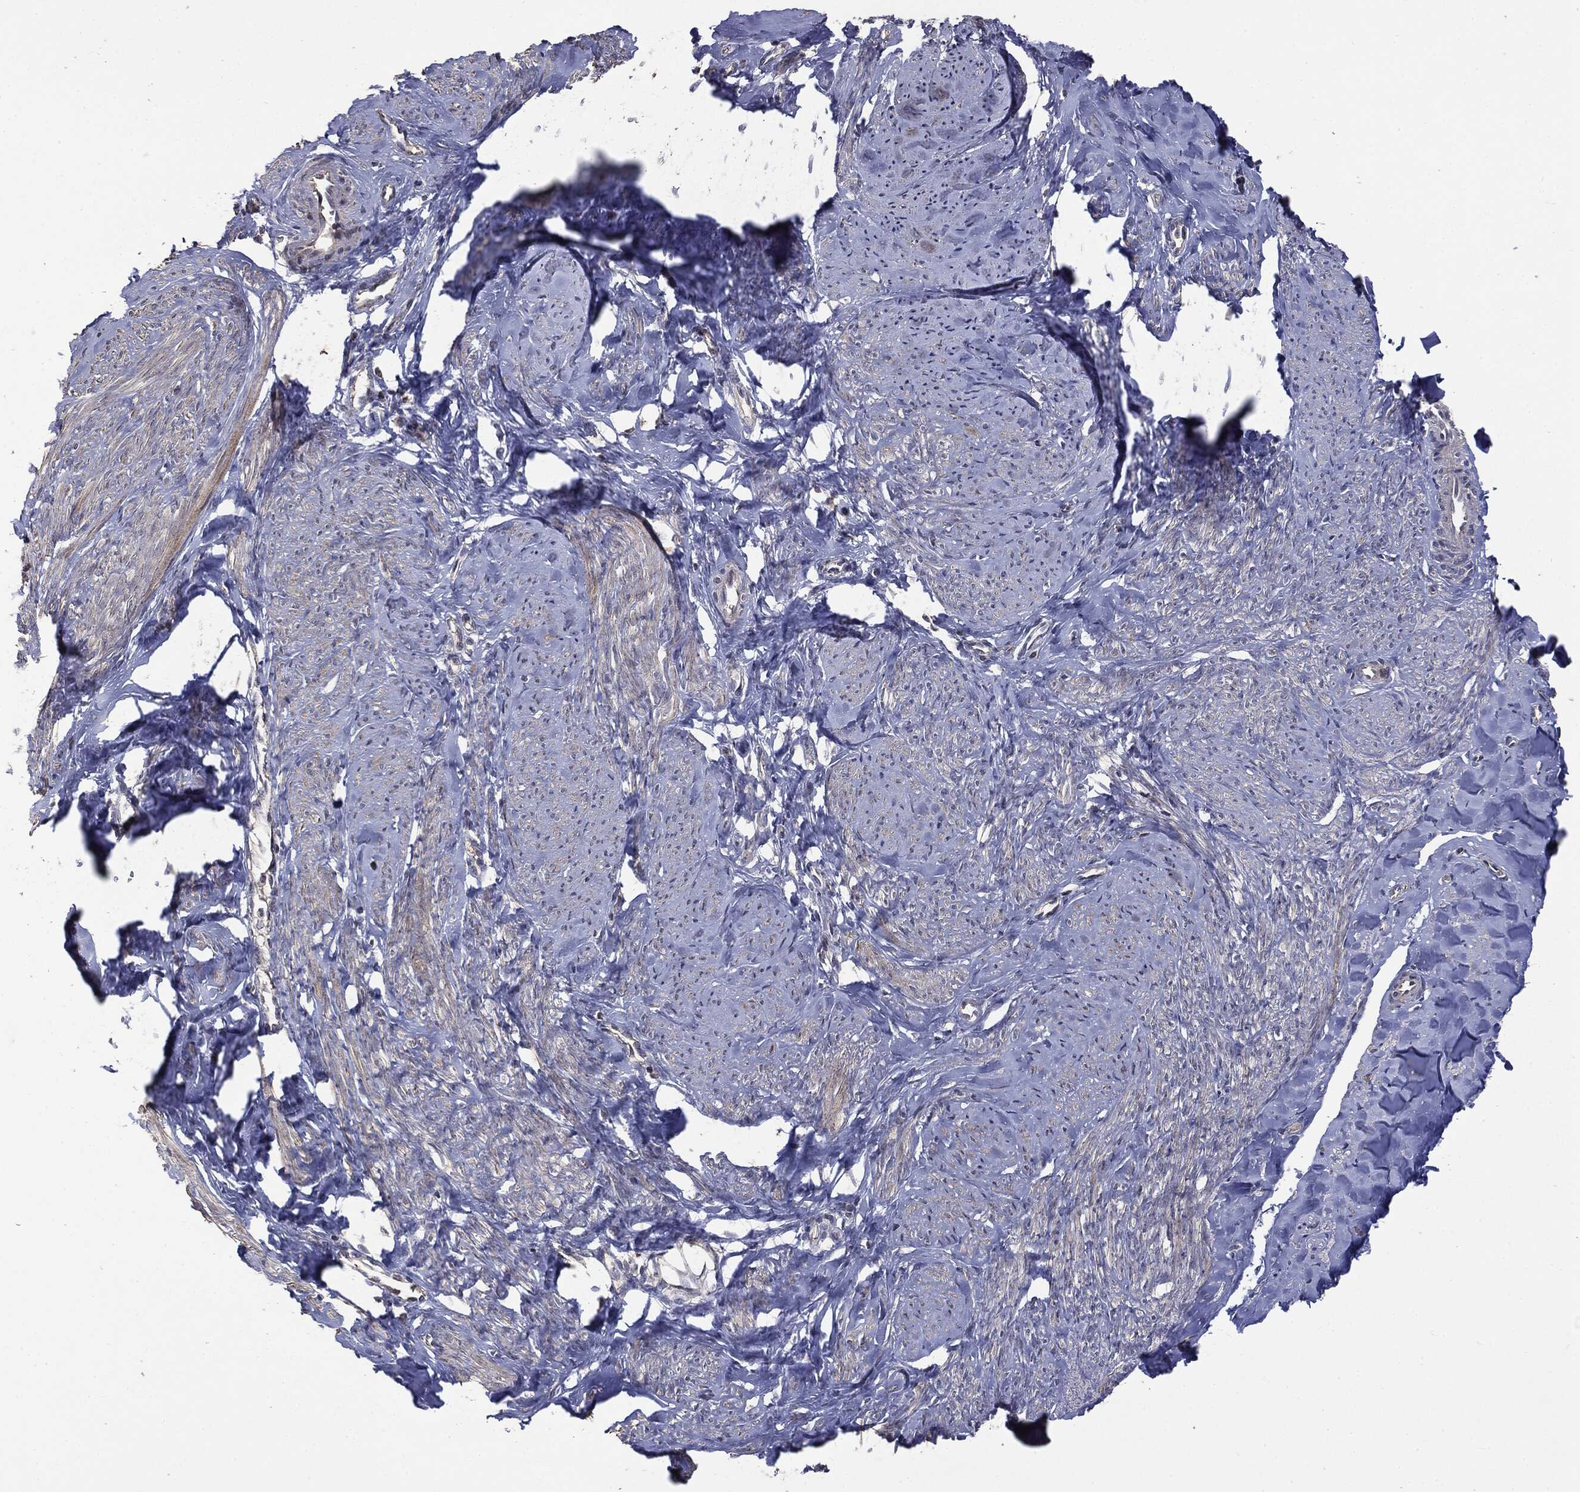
{"staining": {"intensity": "moderate", "quantity": "25%-75%", "location": "cytoplasmic/membranous"}, "tissue": "smooth muscle", "cell_type": "Smooth muscle cells", "image_type": "normal", "snomed": [{"axis": "morphology", "description": "Normal tissue, NOS"}, {"axis": "topography", "description": "Smooth muscle"}], "caption": "This micrograph demonstrates benign smooth muscle stained with immunohistochemistry to label a protein in brown. The cytoplasmic/membranous of smooth muscle cells show moderate positivity for the protein. Nuclei are counter-stained blue.", "gene": "MTOR", "patient": {"sex": "female", "age": 48}}